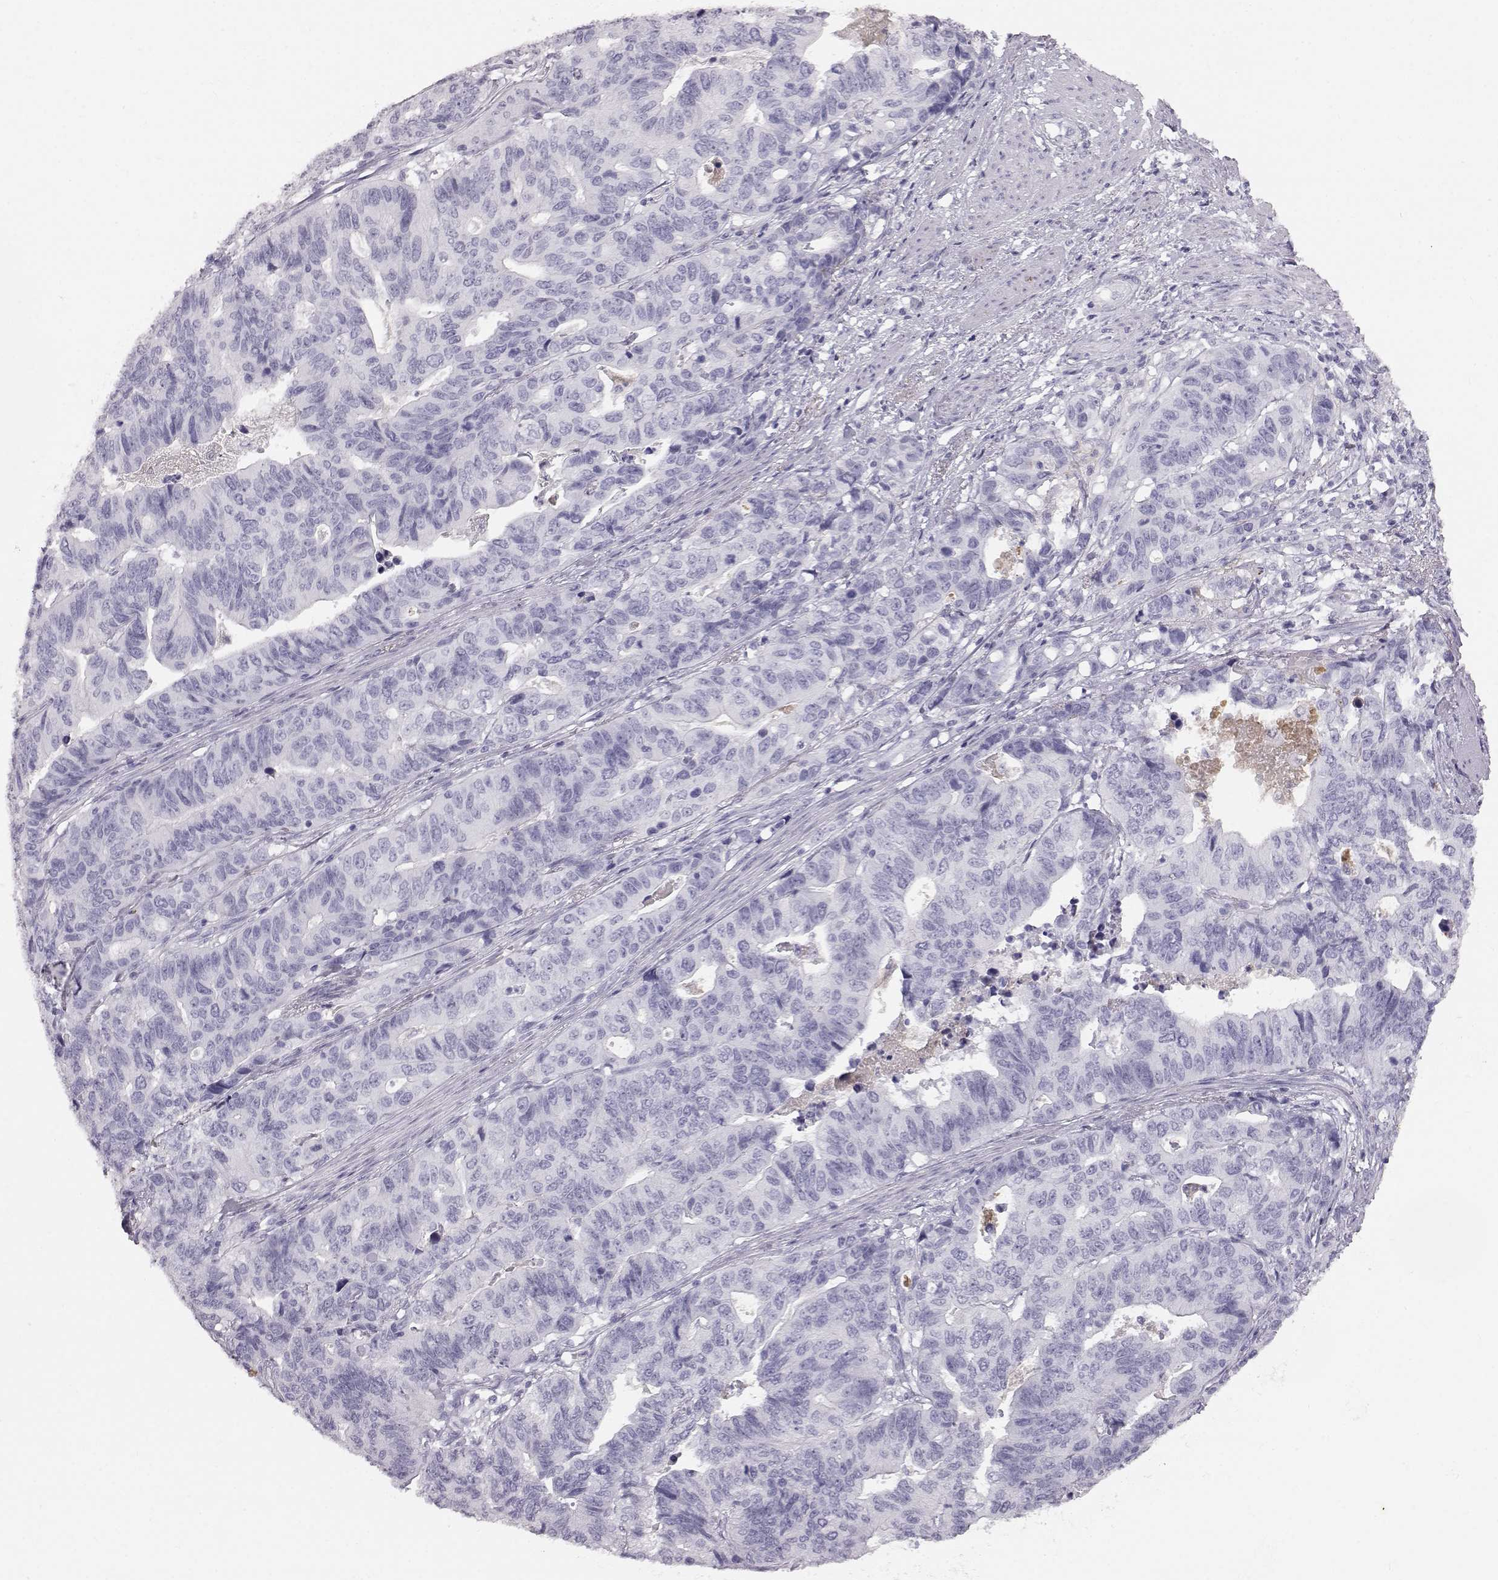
{"staining": {"intensity": "negative", "quantity": "none", "location": "none"}, "tissue": "stomach cancer", "cell_type": "Tumor cells", "image_type": "cancer", "snomed": [{"axis": "morphology", "description": "Adenocarcinoma, NOS"}, {"axis": "topography", "description": "Stomach, upper"}], "caption": "DAB (3,3'-diaminobenzidine) immunohistochemical staining of human adenocarcinoma (stomach) demonstrates no significant expression in tumor cells.", "gene": "KRTAP16-1", "patient": {"sex": "female", "age": 67}}